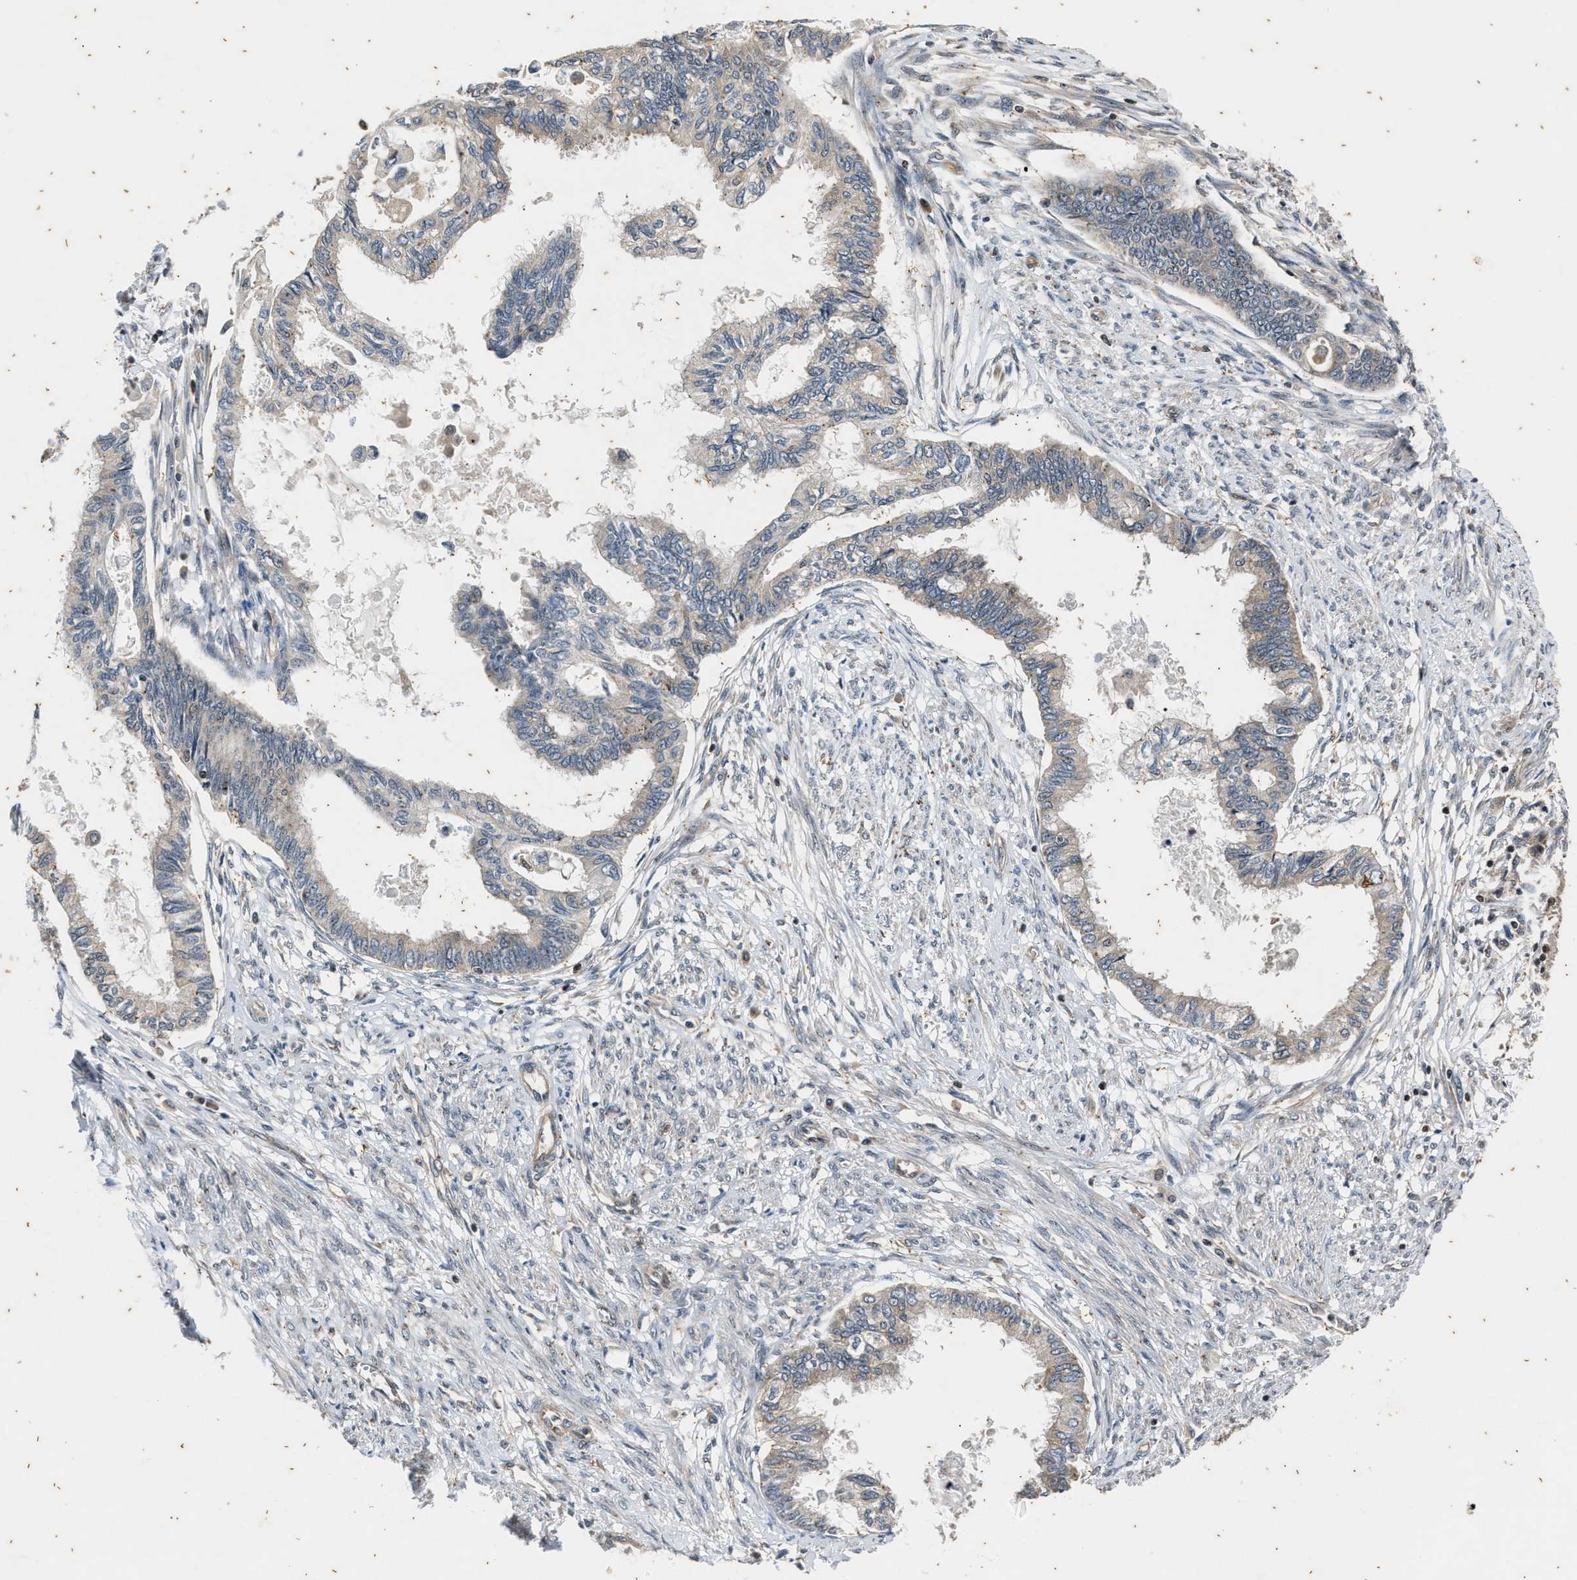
{"staining": {"intensity": "negative", "quantity": "none", "location": "none"}, "tissue": "cervical cancer", "cell_type": "Tumor cells", "image_type": "cancer", "snomed": [{"axis": "morphology", "description": "Normal tissue, NOS"}, {"axis": "morphology", "description": "Adenocarcinoma, NOS"}, {"axis": "topography", "description": "Cervix"}, {"axis": "topography", "description": "Endometrium"}], "caption": "This is an immunohistochemistry histopathology image of adenocarcinoma (cervical). There is no positivity in tumor cells.", "gene": "PTPN7", "patient": {"sex": "female", "age": 86}}